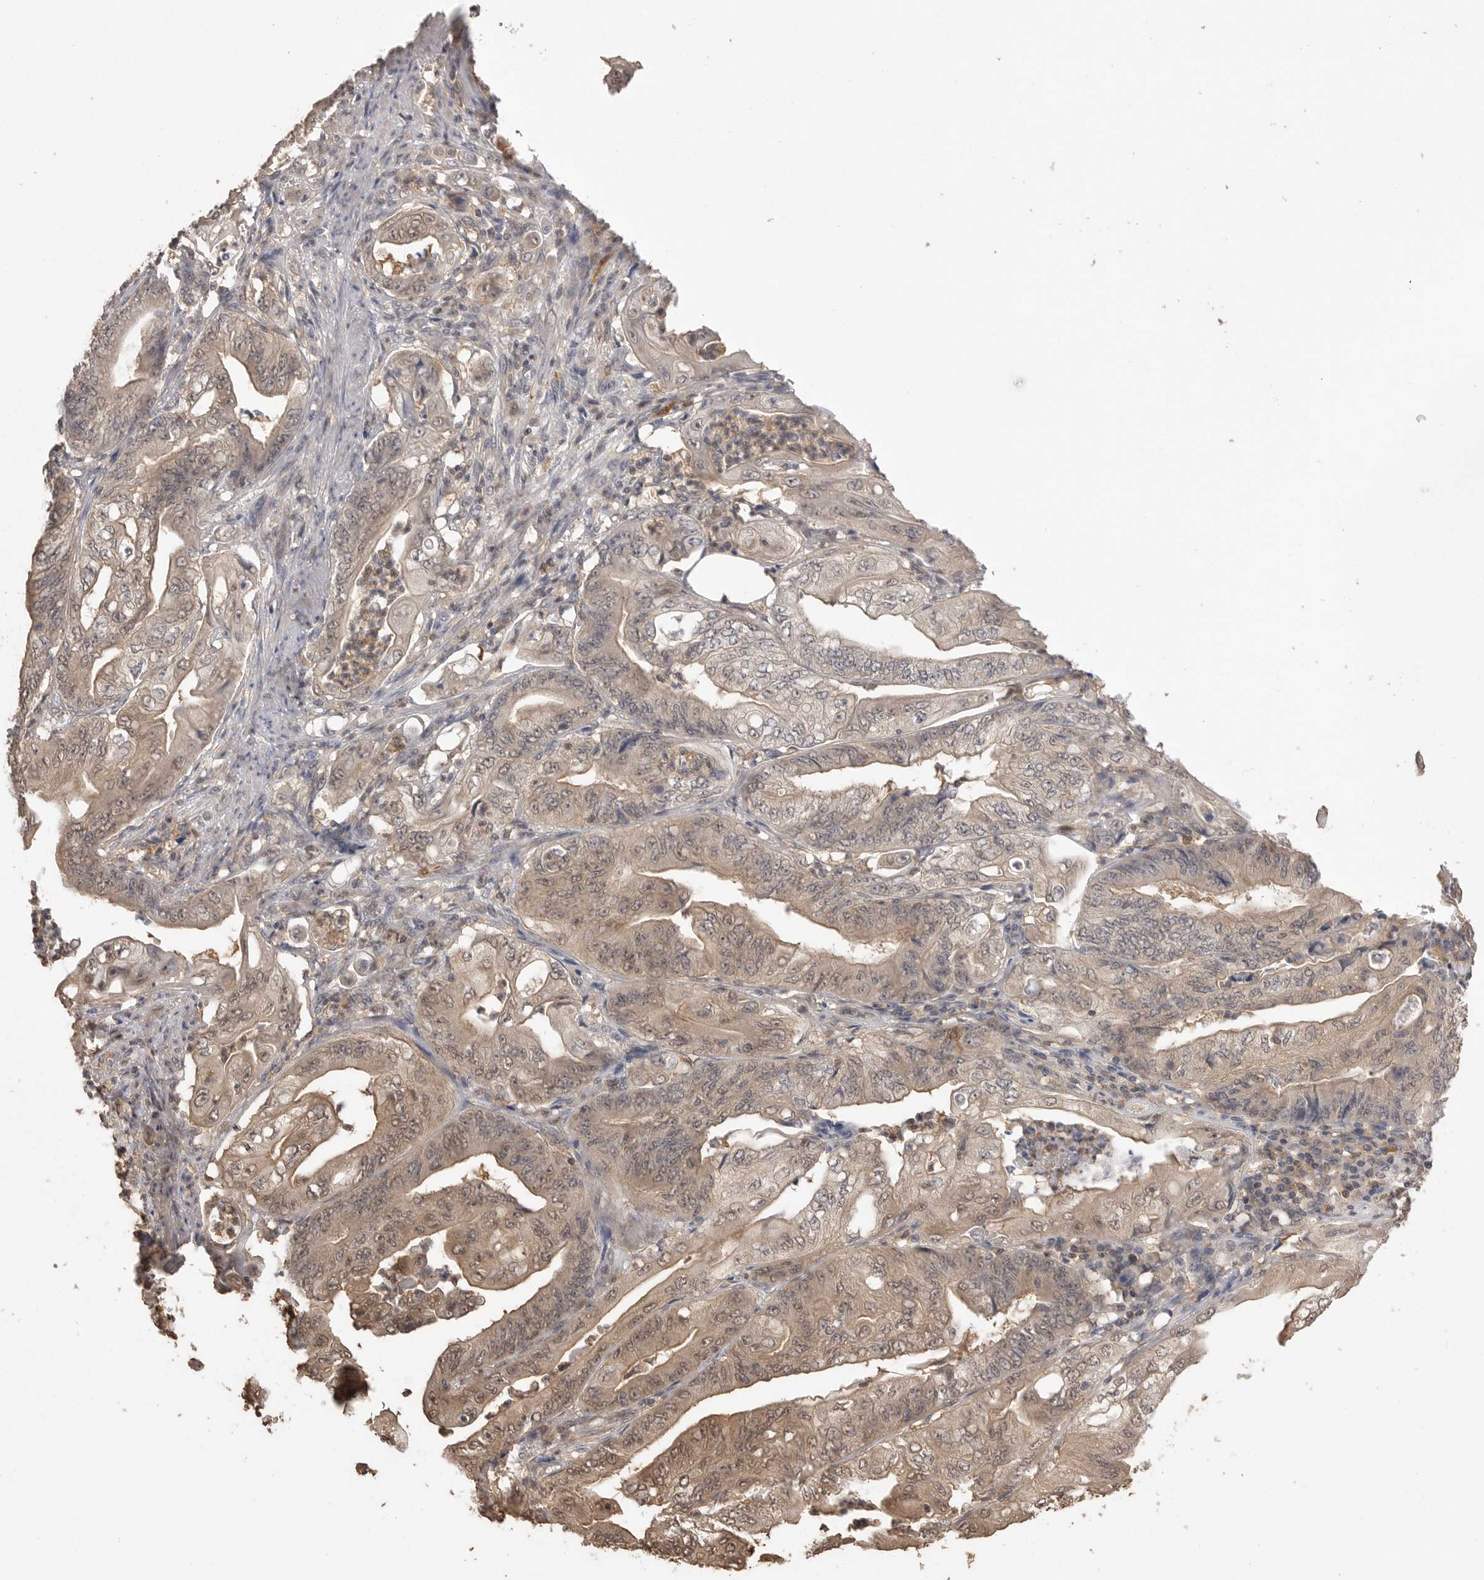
{"staining": {"intensity": "weak", "quantity": ">75%", "location": "cytoplasmic/membranous,nuclear"}, "tissue": "stomach cancer", "cell_type": "Tumor cells", "image_type": "cancer", "snomed": [{"axis": "morphology", "description": "Adenocarcinoma, NOS"}, {"axis": "topography", "description": "Stomach"}], "caption": "IHC image of neoplastic tissue: stomach cancer stained using immunohistochemistry exhibits low levels of weak protein expression localized specifically in the cytoplasmic/membranous and nuclear of tumor cells, appearing as a cytoplasmic/membranous and nuclear brown color.", "gene": "MAP2K1", "patient": {"sex": "female", "age": 73}}